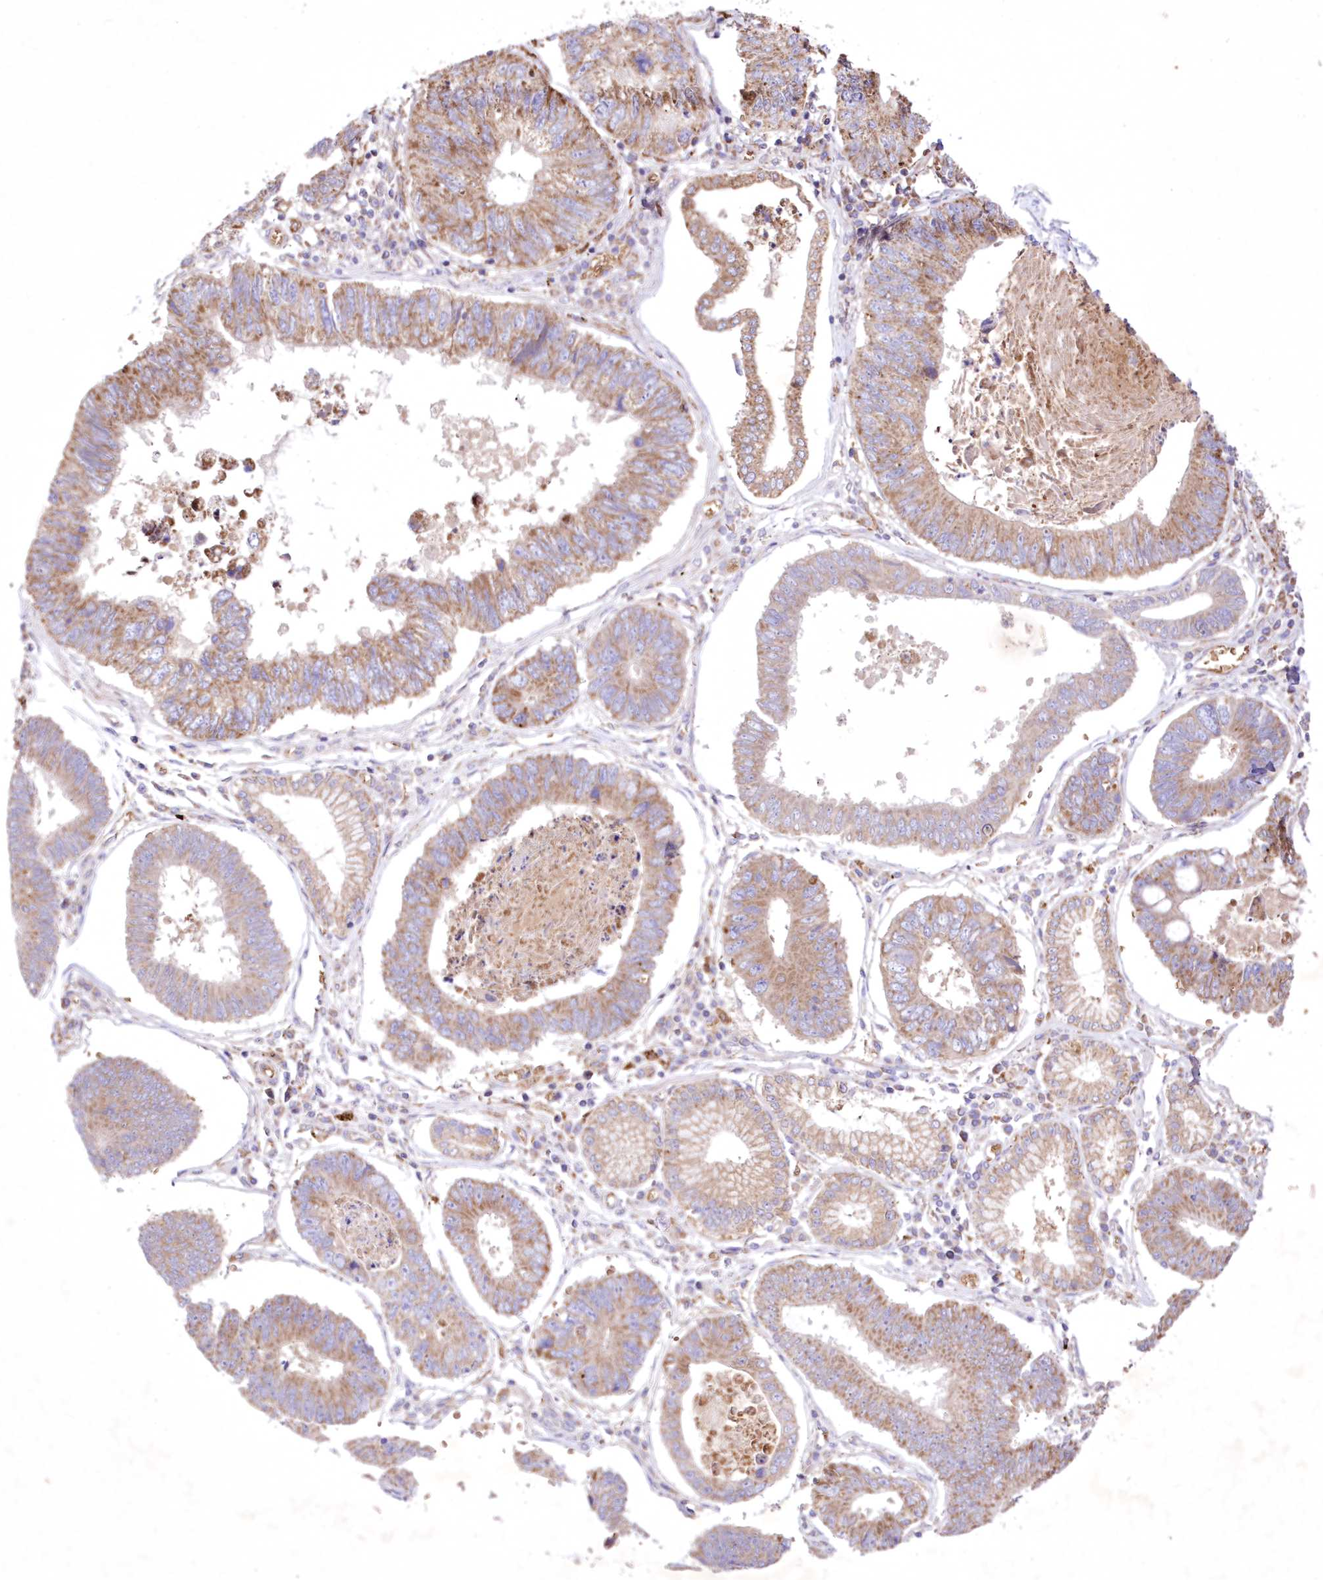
{"staining": {"intensity": "moderate", "quantity": ">75%", "location": "cytoplasmic/membranous"}, "tissue": "stomach cancer", "cell_type": "Tumor cells", "image_type": "cancer", "snomed": [{"axis": "morphology", "description": "Adenocarcinoma, NOS"}, {"axis": "topography", "description": "Stomach"}], "caption": "This histopathology image exhibits stomach cancer stained with IHC to label a protein in brown. The cytoplasmic/membranous of tumor cells show moderate positivity for the protein. Nuclei are counter-stained blue.", "gene": "FCHO2", "patient": {"sex": "male", "age": 59}}